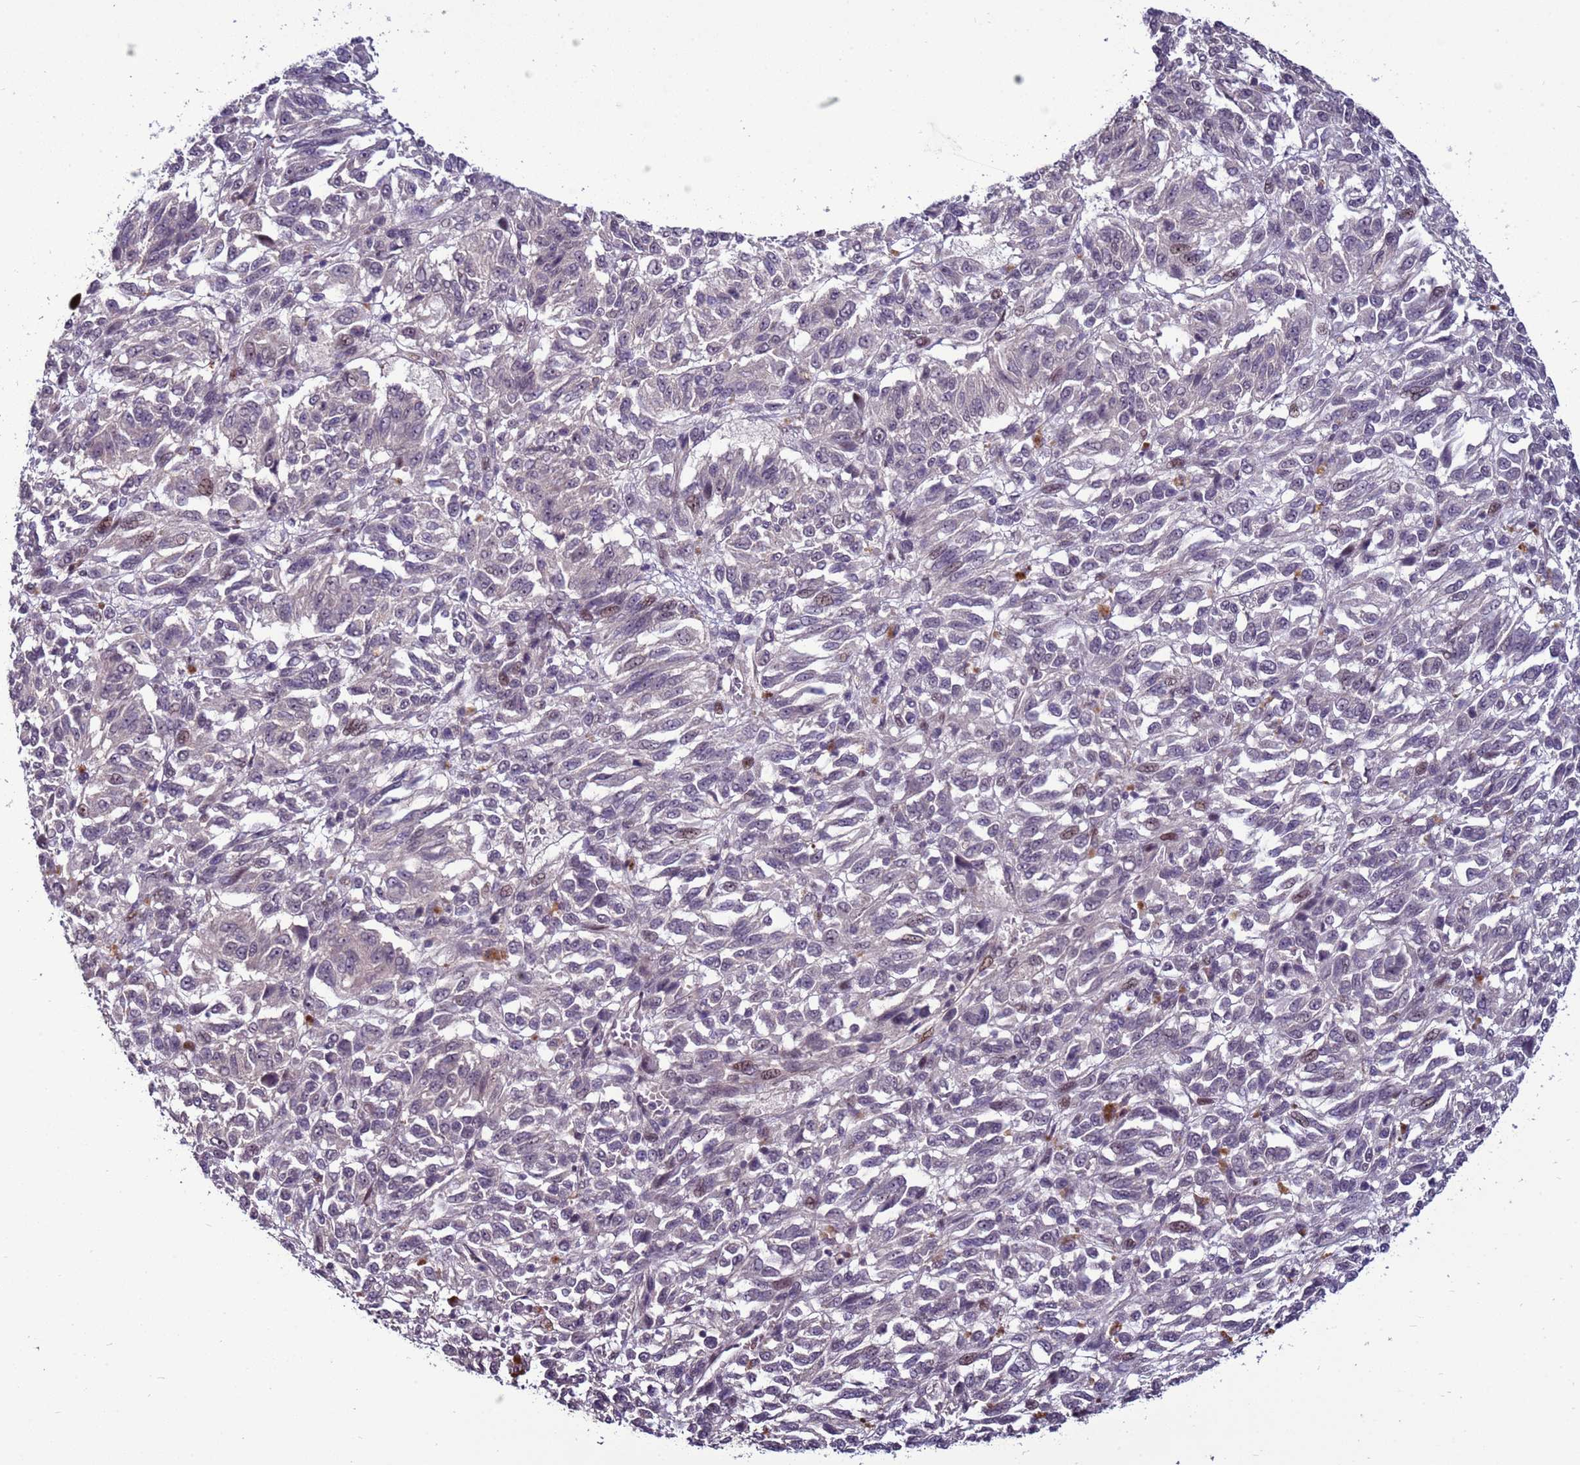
{"staining": {"intensity": "negative", "quantity": "none", "location": "none"}, "tissue": "melanoma", "cell_type": "Tumor cells", "image_type": "cancer", "snomed": [{"axis": "morphology", "description": "Malignant melanoma, Metastatic site"}, {"axis": "topography", "description": "Lung"}], "caption": "High power microscopy histopathology image of an immunohistochemistry (IHC) photomicrograph of malignant melanoma (metastatic site), revealing no significant expression in tumor cells.", "gene": "SHC3", "patient": {"sex": "male", "age": 64}}